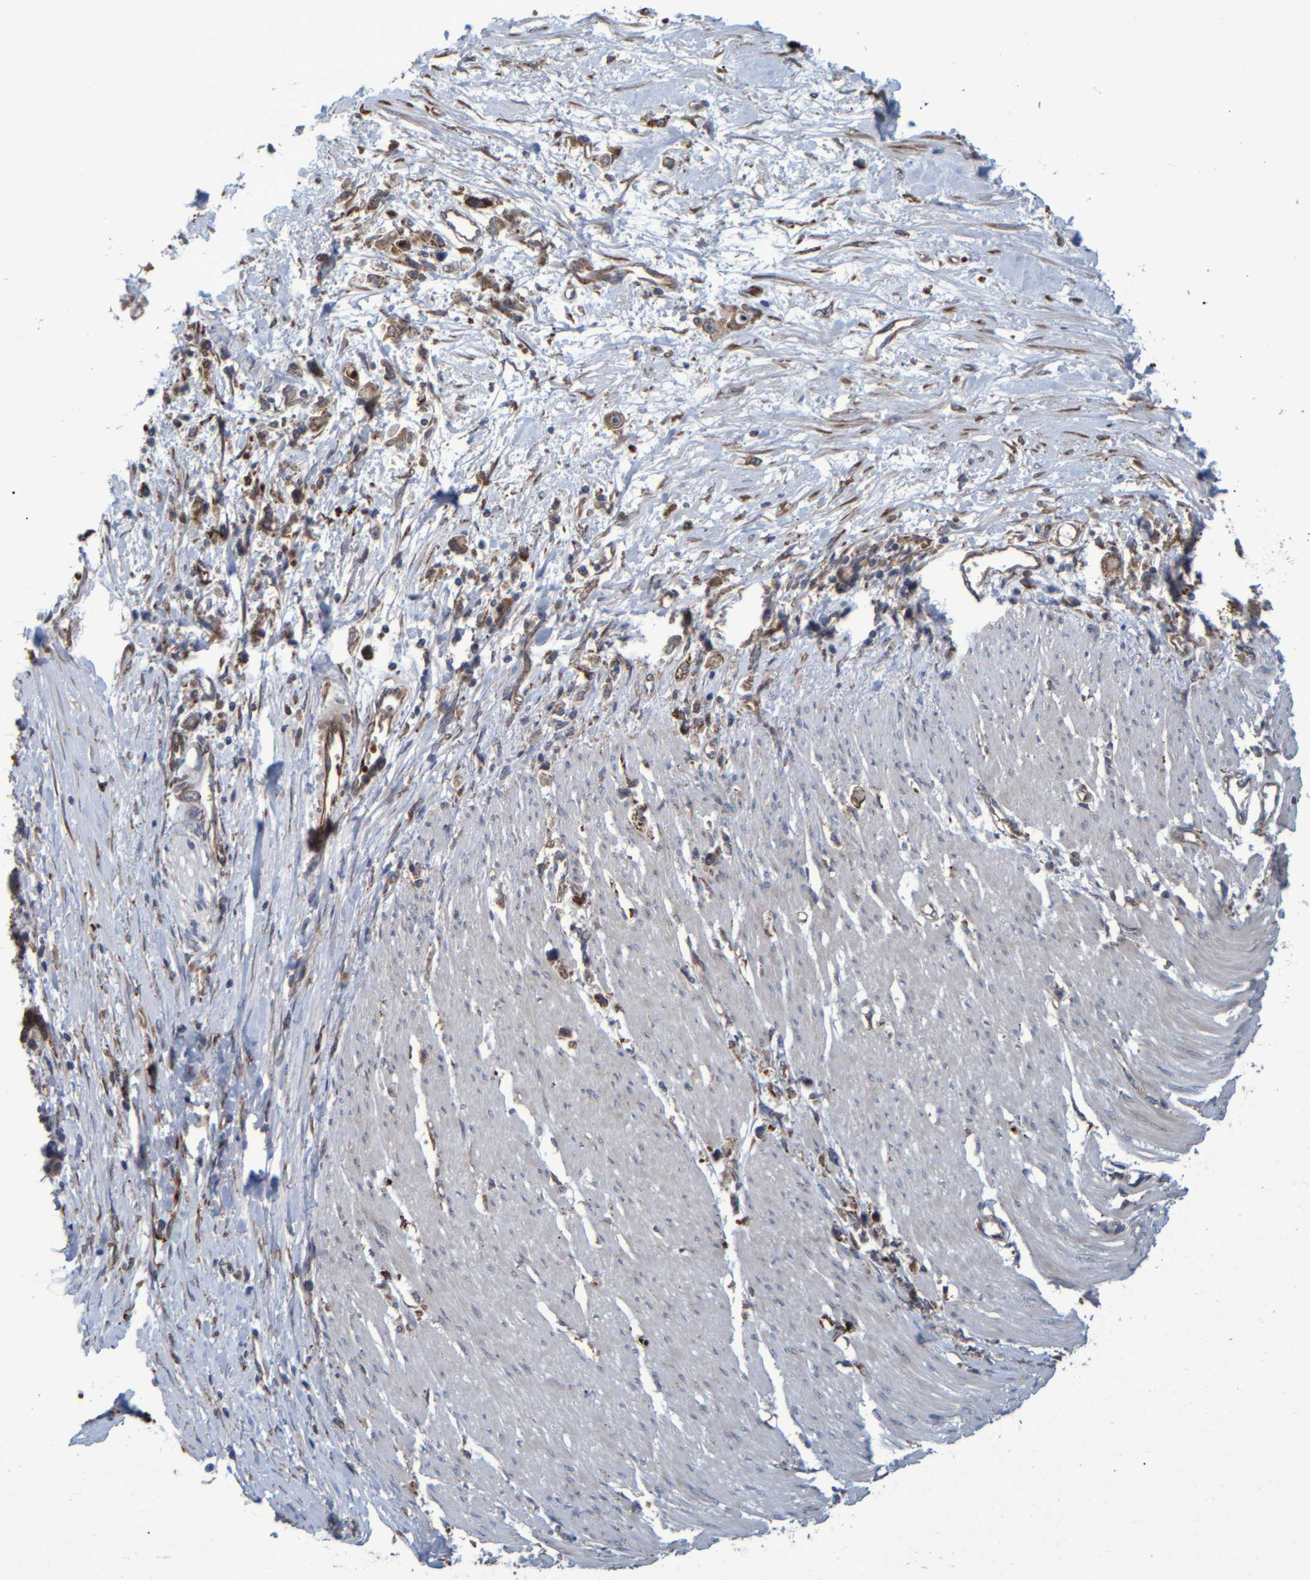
{"staining": {"intensity": "weak", "quantity": "25%-75%", "location": "cytoplasmic/membranous"}, "tissue": "stomach cancer", "cell_type": "Tumor cells", "image_type": "cancer", "snomed": [{"axis": "morphology", "description": "Adenocarcinoma, NOS"}, {"axis": "topography", "description": "Stomach"}], "caption": "Immunohistochemical staining of stomach cancer (adenocarcinoma) demonstrates weak cytoplasmic/membranous protein staining in about 25%-75% of tumor cells. The staining was performed using DAB, with brown indicating positive protein expression. Nuclei are stained blue with hematoxylin.", "gene": "SPAG5", "patient": {"sex": "female", "age": 59}}